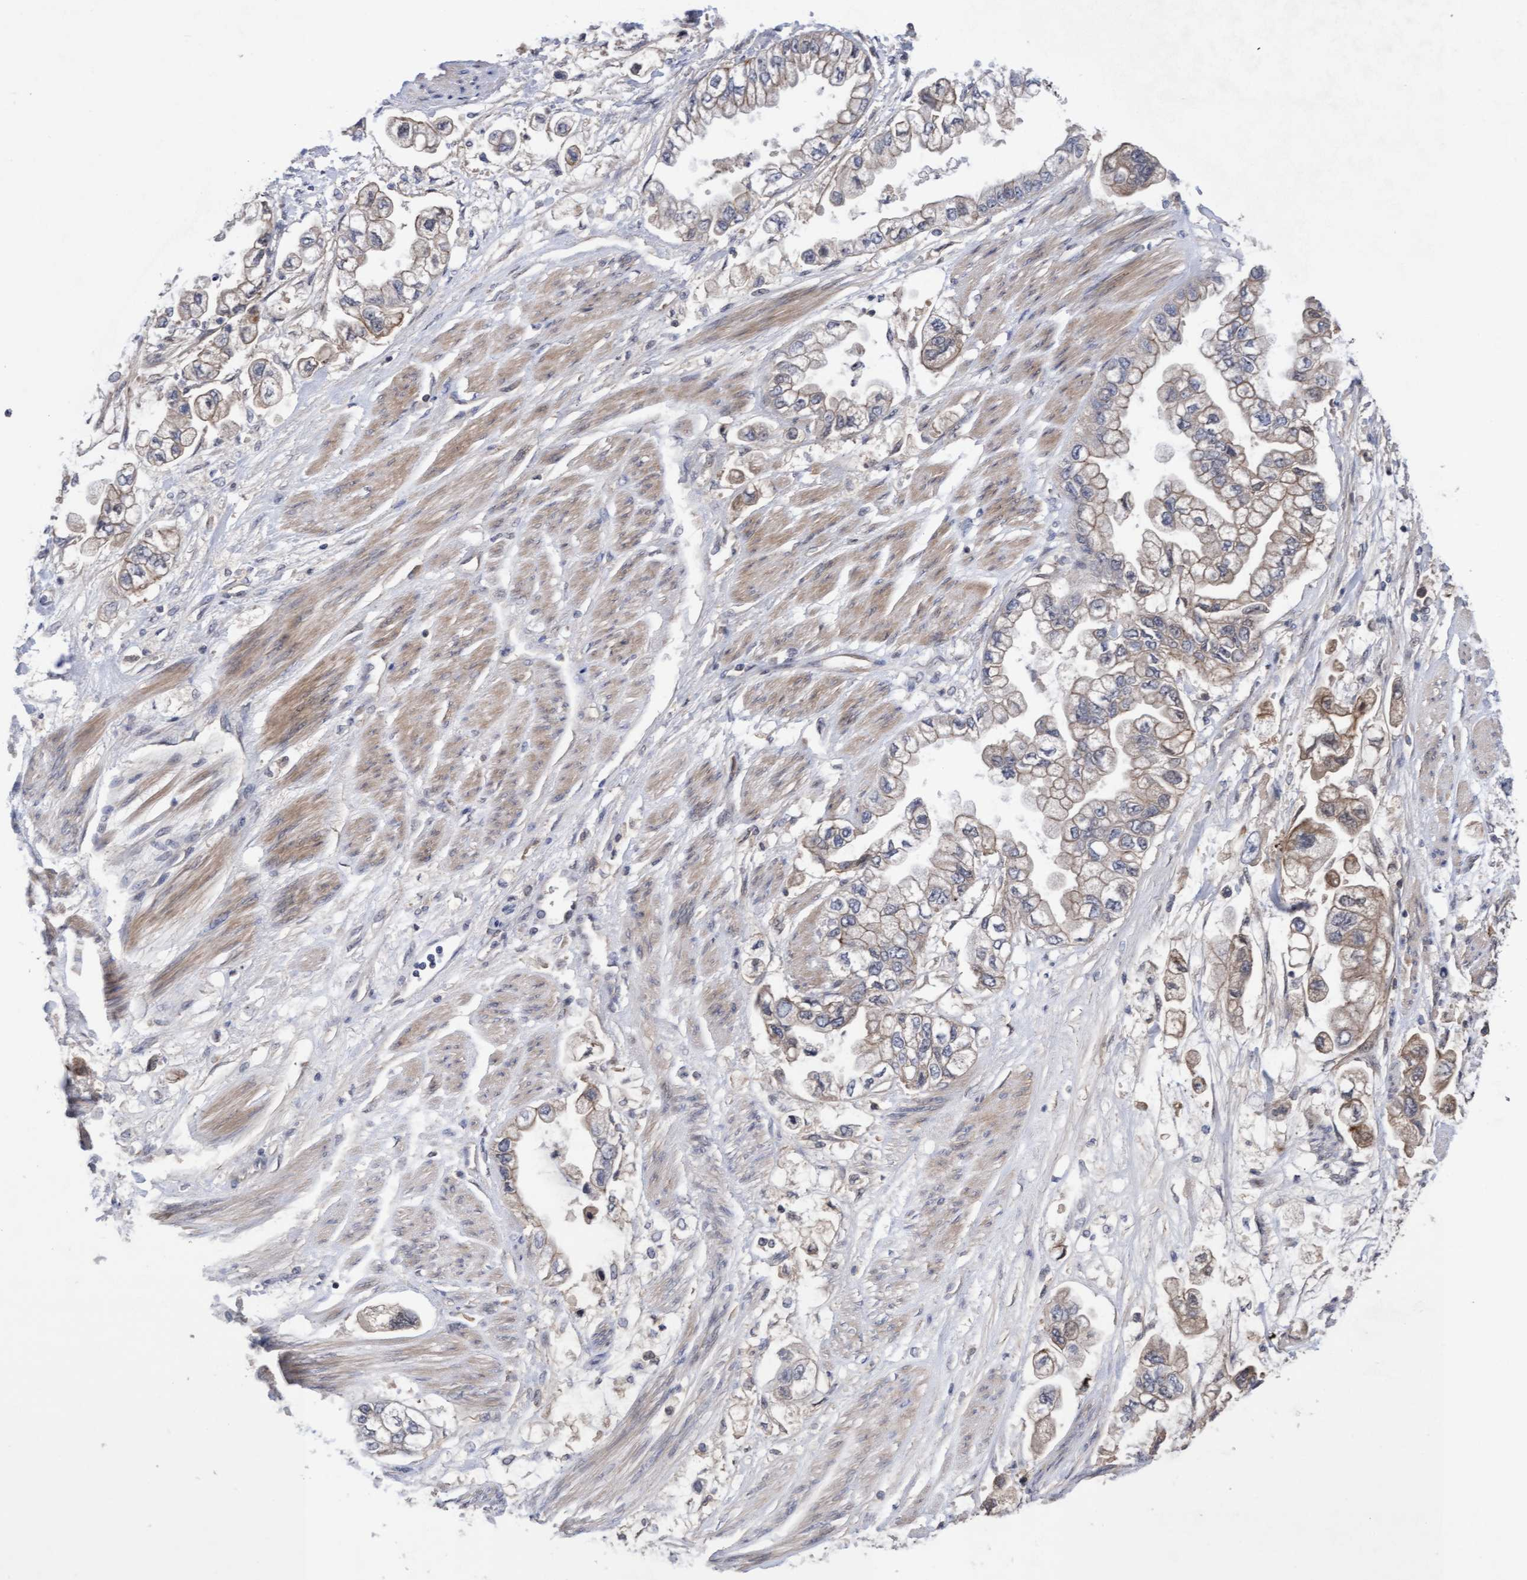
{"staining": {"intensity": "weak", "quantity": "25%-75%", "location": "cytoplasmic/membranous"}, "tissue": "stomach cancer", "cell_type": "Tumor cells", "image_type": "cancer", "snomed": [{"axis": "morphology", "description": "Normal tissue, NOS"}, {"axis": "morphology", "description": "Adenocarcinoma, NOS"}, {"axis": "topography", "description": "Stomach"}], "caption": "Weak cytoplasmic/membranous protein expression is present in approximately 25%-75% of tumor cells in adenocarcinoma (stomach).", "gene": "COBL", "patient": {"sex": "male", "age": 62}}